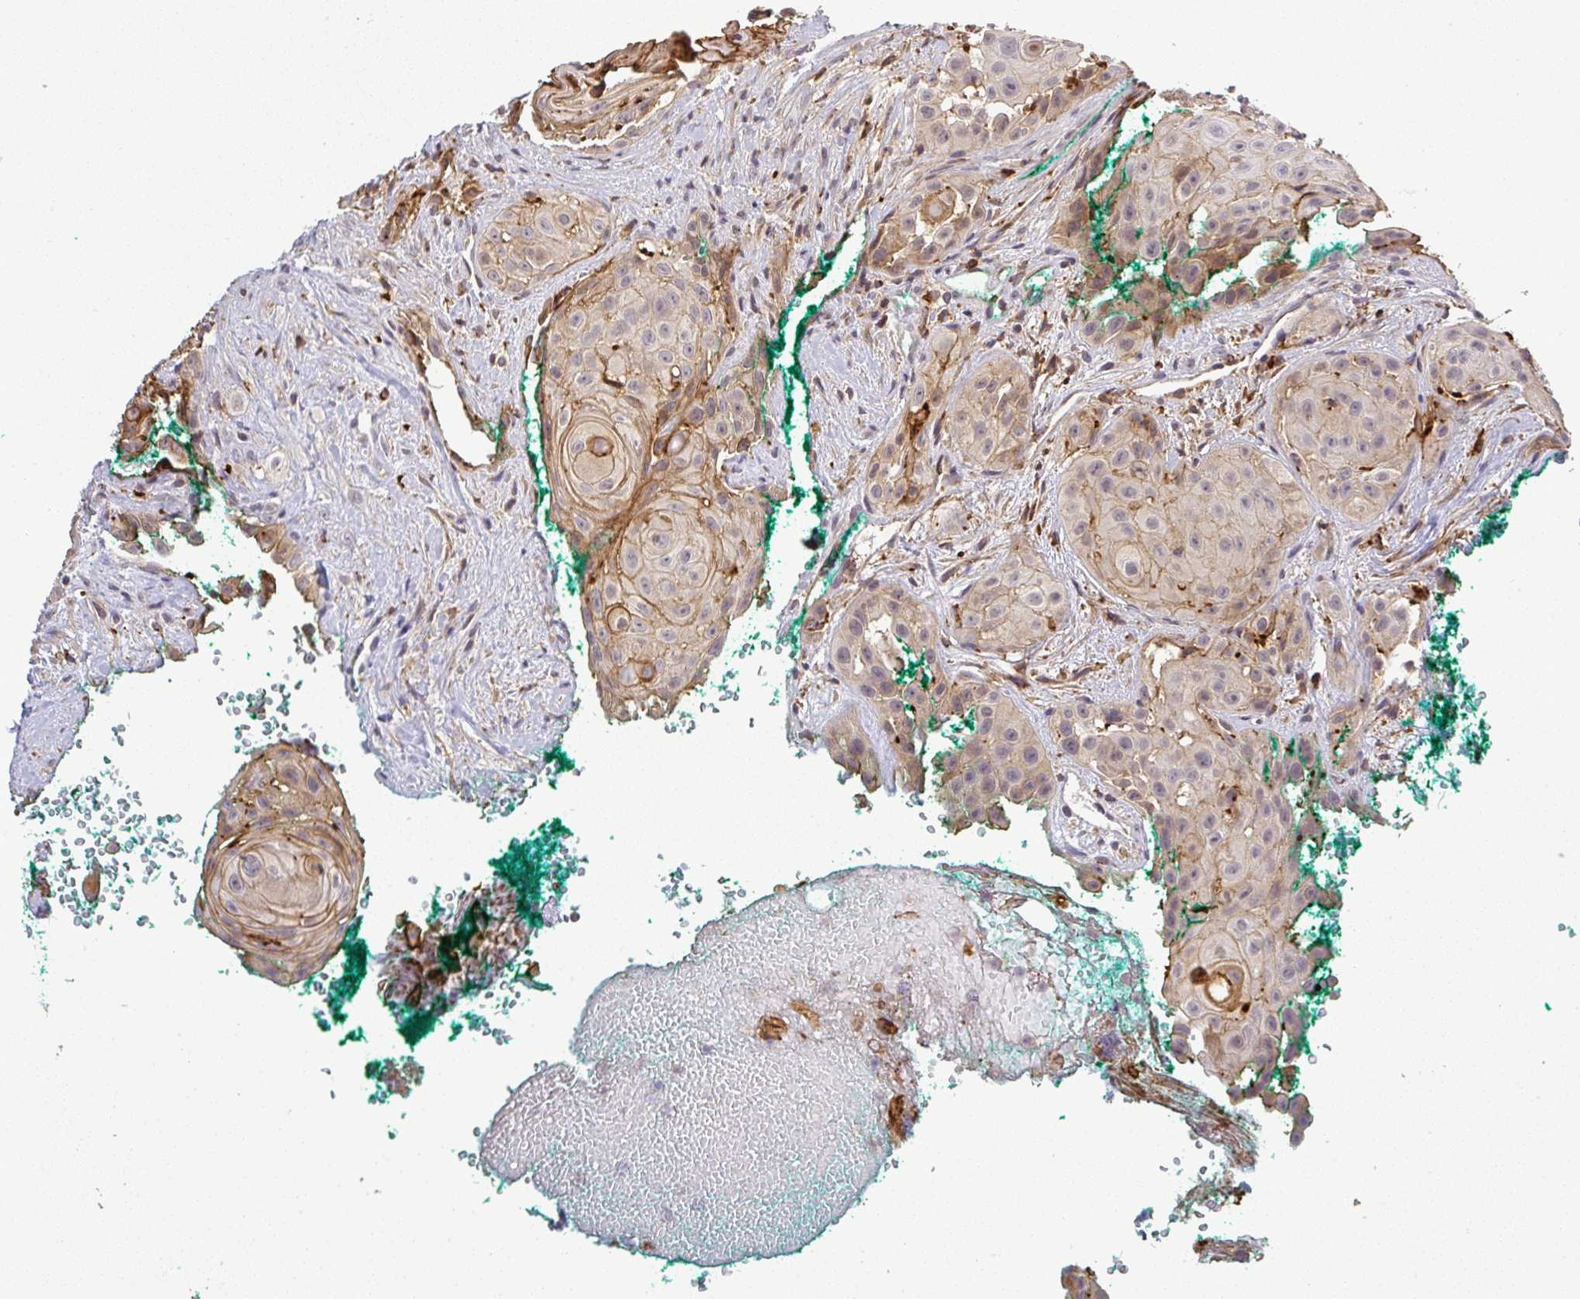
{"staining": {"intensity": "moderate", "quantity": ">75%", "location": "cytoplasmic/membranous"}, "tissue": "head and neck cancer", "cell_type": "Tumor cells", "image_type": "cancer", "snomed": [{"axis": "morphology", "description": "Squamous cell carcinoma, NOS"}, {"axis": "topography", "description": "Head-Neck"}], "caption": "The immunohistochemical stain shows moderate cytoplasmic/membranous expression in tumor cells of squamous cell carcinoma (head and neck) tissue.", "gene": "FAM153A", "patient": {"sex": "male", "age": 83}}